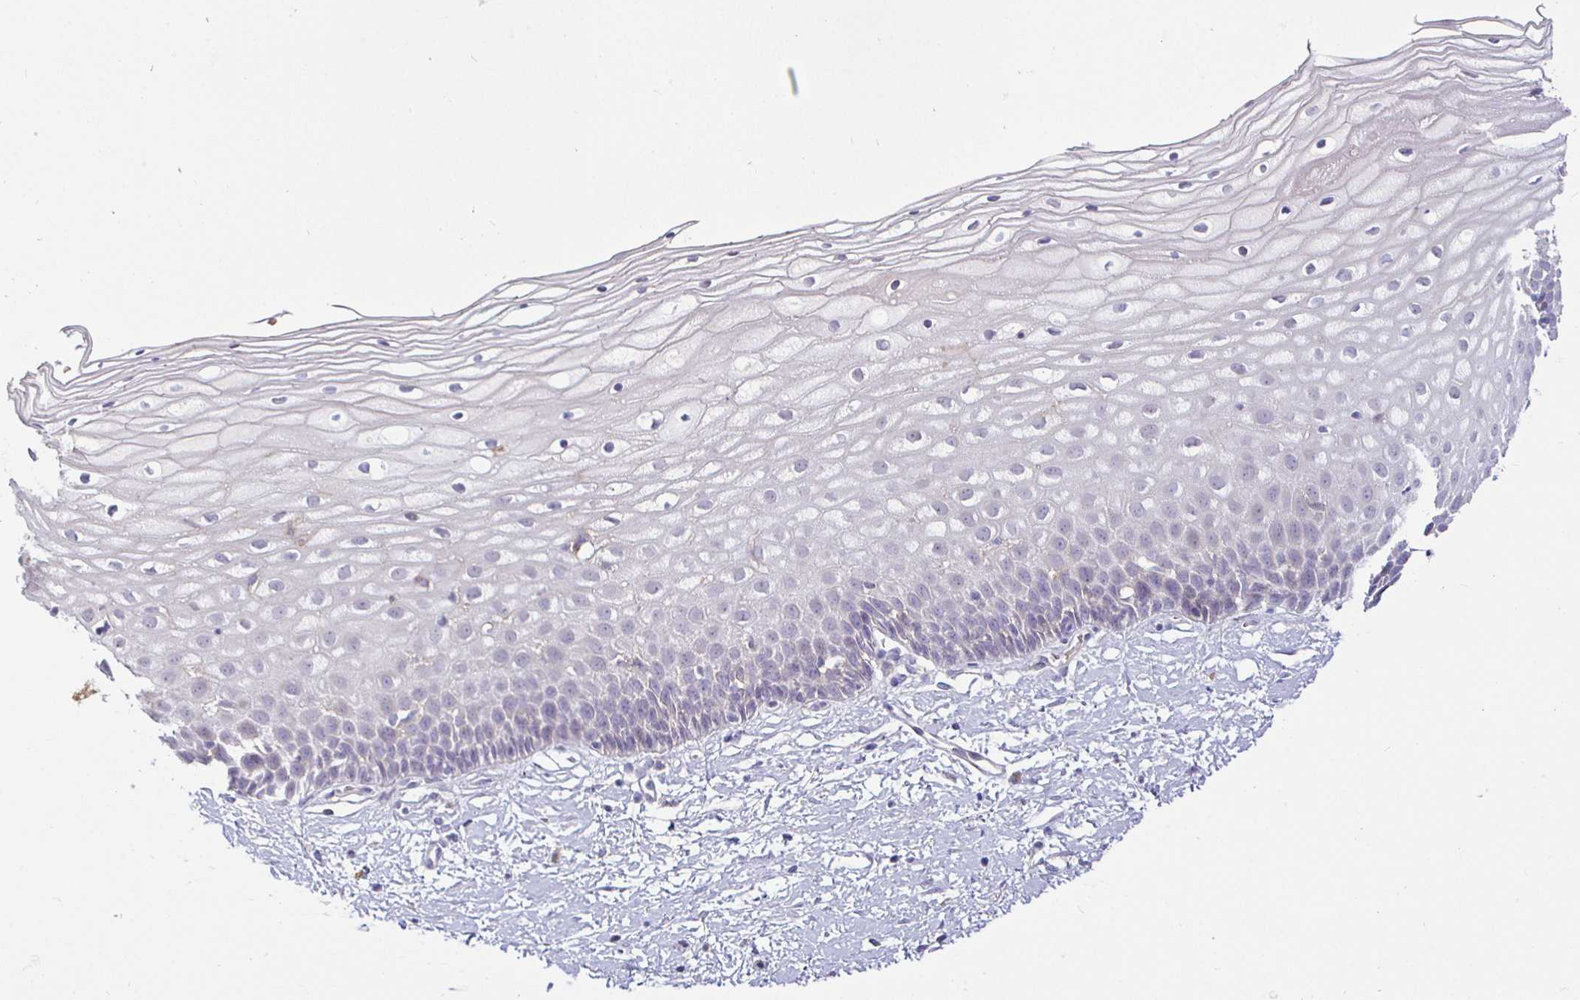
{"staining": {"intensity": "negative", "quantity": "none", "location": "none"}, "tissue": "cervix", "cell_type": "Glandular cells", "image_type": "normal", "snomed": [{"axis": "morphology", "description": "Normal tissue, NOS"}, {"axis": "topography", "description": "Cervix"}], "caption": "Protein analysis of normal cervix shows no significant expression in glandular cells.", "gene": "SIRPA", "patient": {"sex": "female", "age": 36}}